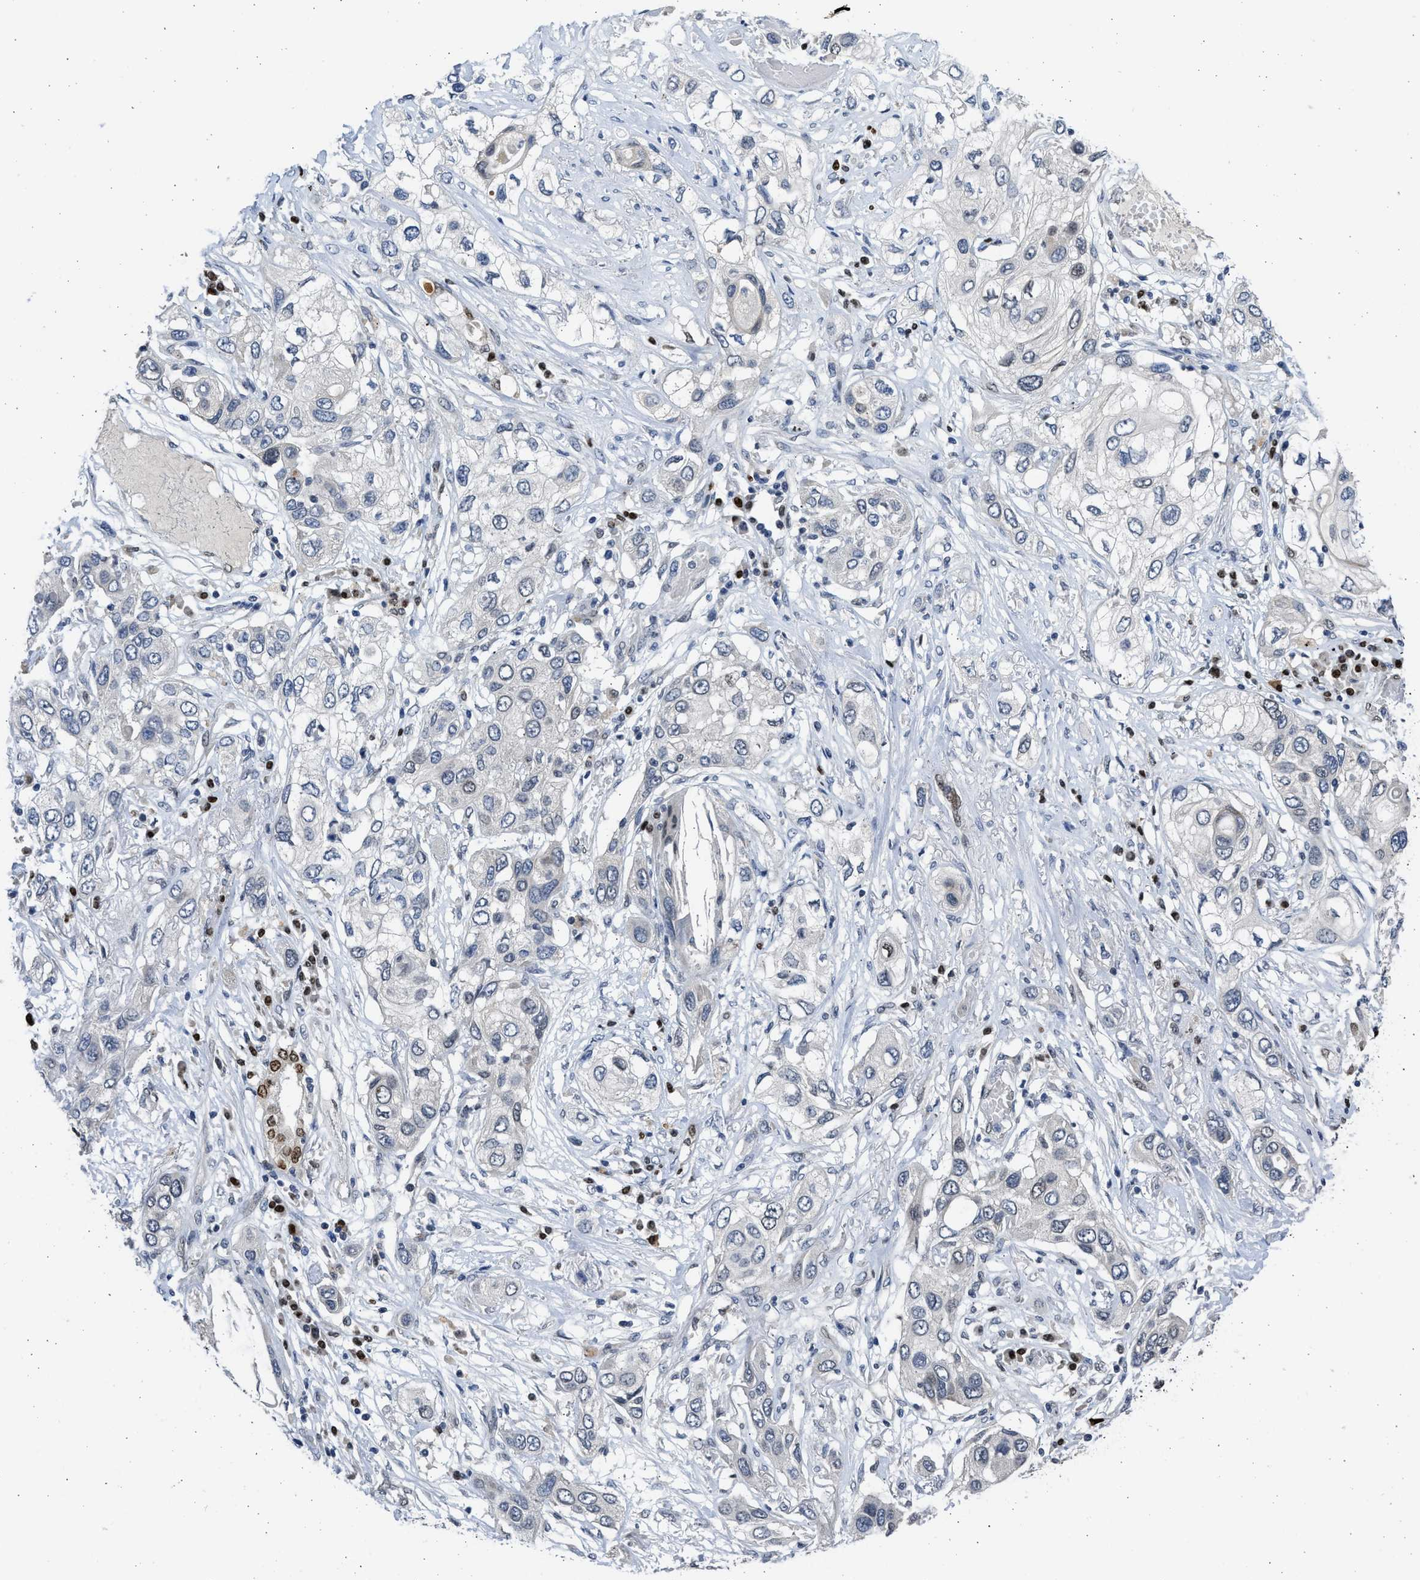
{"staining": {"intensity": "negative", "quantity": "none", "location": "none"}, "tissue": "lung cancer", "cell_type": "Tumor cells", "image_type": "cancer", "snomed": [{"axis": "morphology", "description": "Squamous cell carcinoma, NOS"}, {"axis": "topography", "description": "Lung"}], "caption": "There is no significant positivity in tumor cells of squamous cell carcinoma (lung). (DAB IHC with hematoxylin counter stain).", "gene": "HMGN3", "patient": {"sex": "male", "age": 71}}